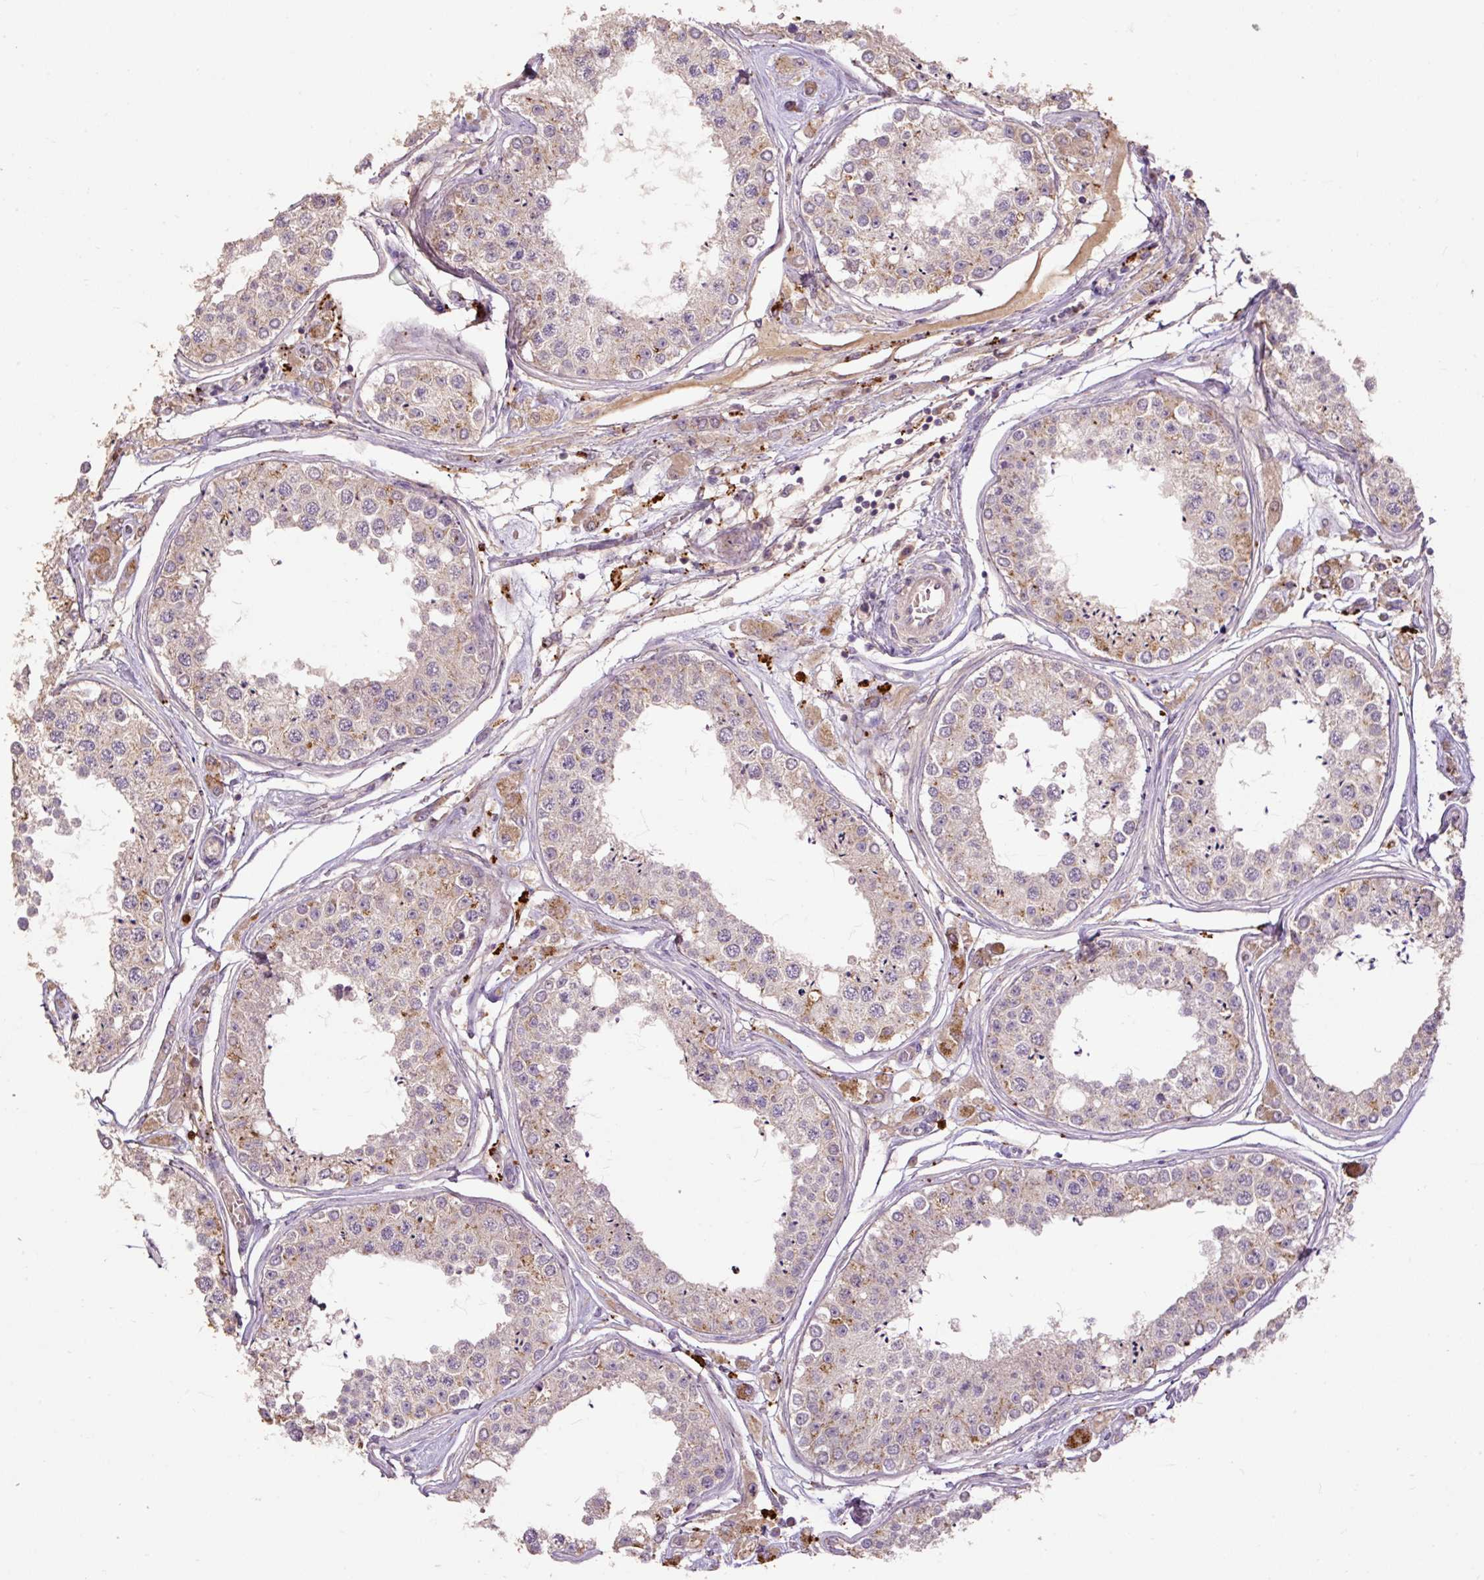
{"staining": {"intensity": "moderate", "quantity": "25%-75%", "location": "cytoplasmic/membranous"}, "tissue": "testis", "cell_type": "Cells in seminiferous ducts", "image_type": "normal", "snomed": [{"axis": "morphology", "description": "Normal tissue, NOS"}, {"axis": "topography", "description": "Testis"}], "caption": "Protein expression by IHC reveals moderate cytoplasmic/membranous staining in about 25%-75% of cells in seminiferous ducts in normal testis. (DAB (3,3'-diaminobenzidine) IHC, brown staining for protein, blue staining for nuclei).", "gene": "LRTM2", "patient": {"sex": "male", "age": 25}}